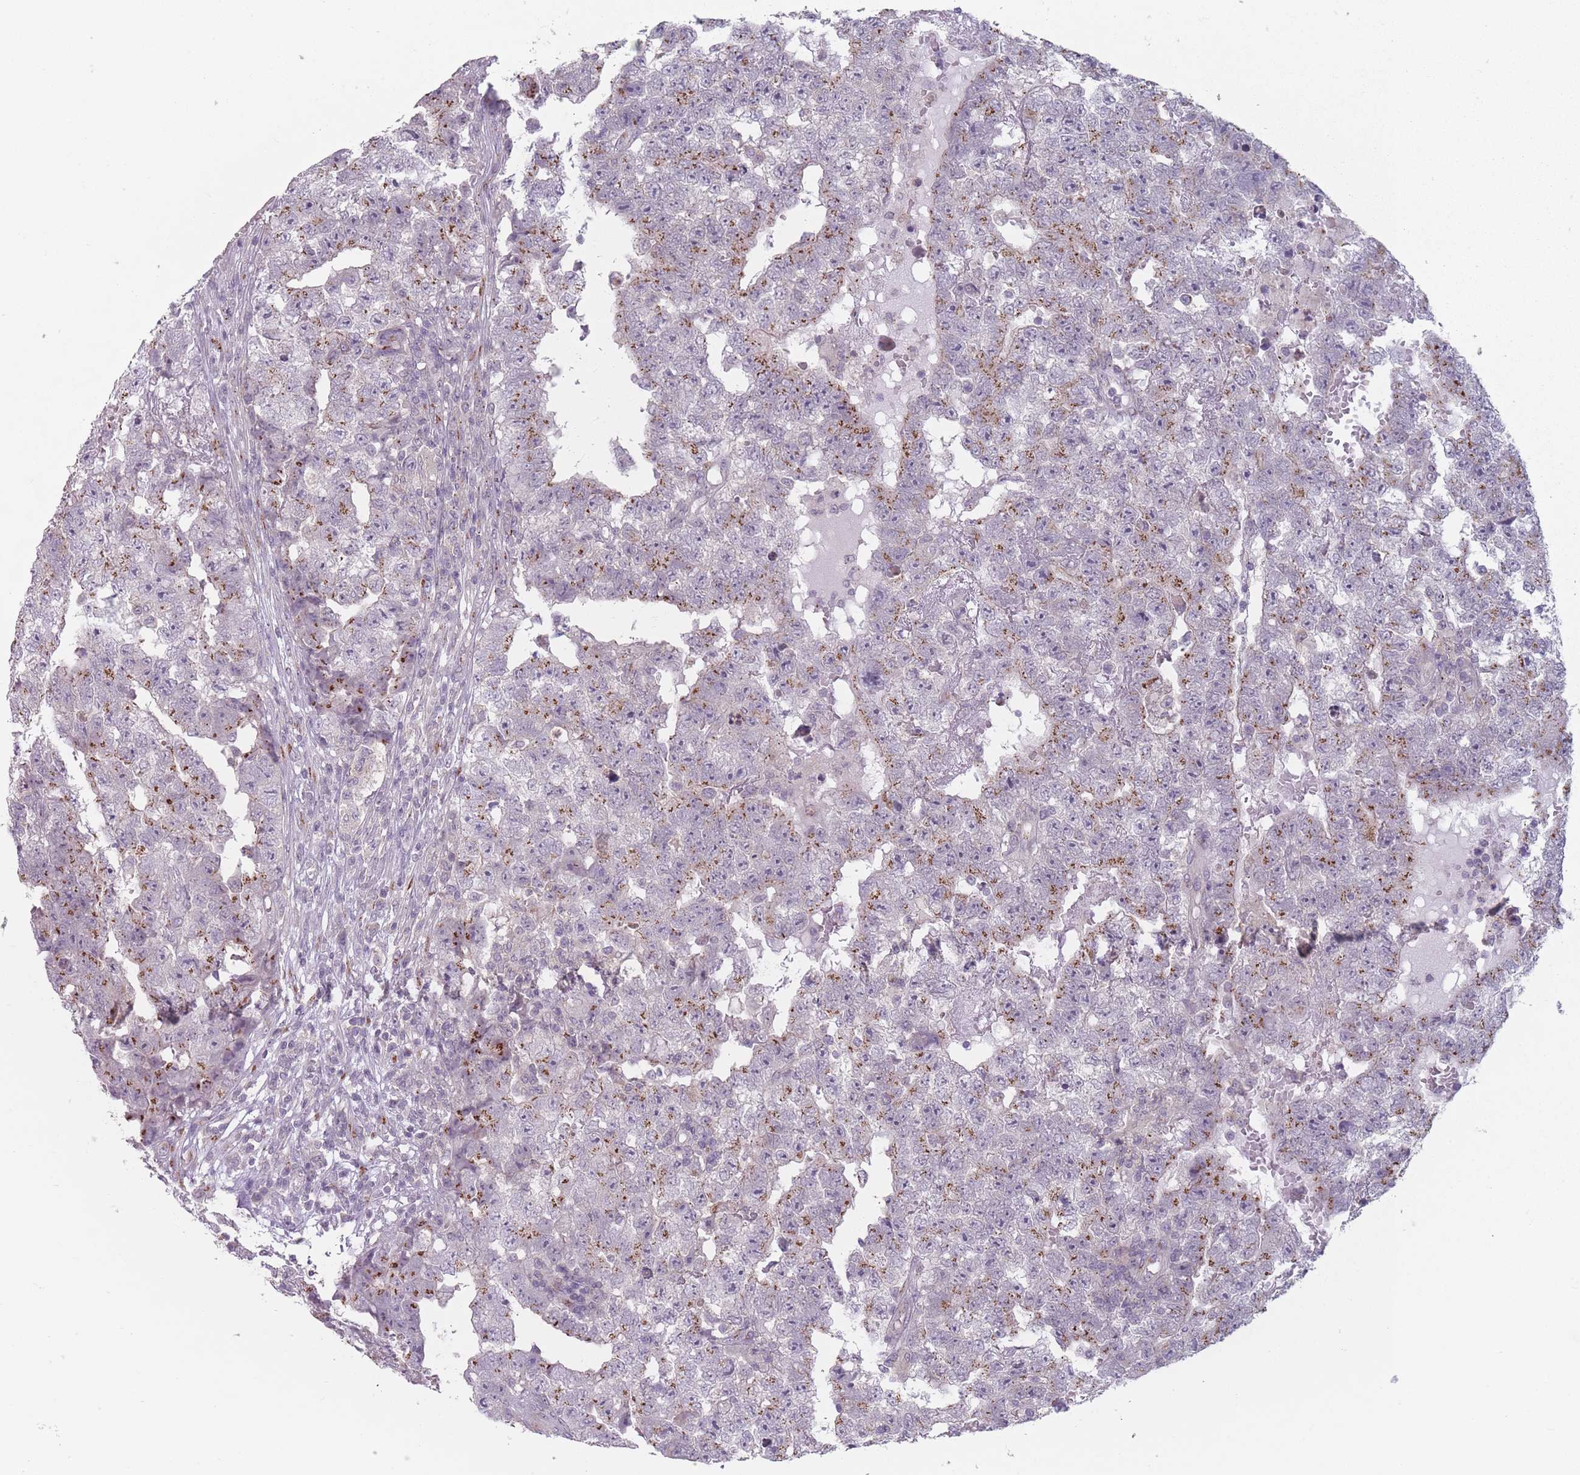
{"staining": {"intensity": "moderate", "quantity": "25%-75%", "location": "cytoplasmic/membranous"}, "tissue": "testis cancer", "cell_type": "Tumor cells", "image_type": "cancer", "snomed": [{"axis": "morphology", "description": "Carcinoma, Embryonal, NOS"}, {"axis": "topography", "description": "Testis"}], "caption": "An immunohistochemistry histopathology image of neoplastic tissue is shown. Protein staining in brown highlights moderate cytoplasmic/membranous positivity in embryonal carcinoma (testis) within tumor cells.", "gene": "AKAIN1", "patient": {"sex": "male", "age": 25}}